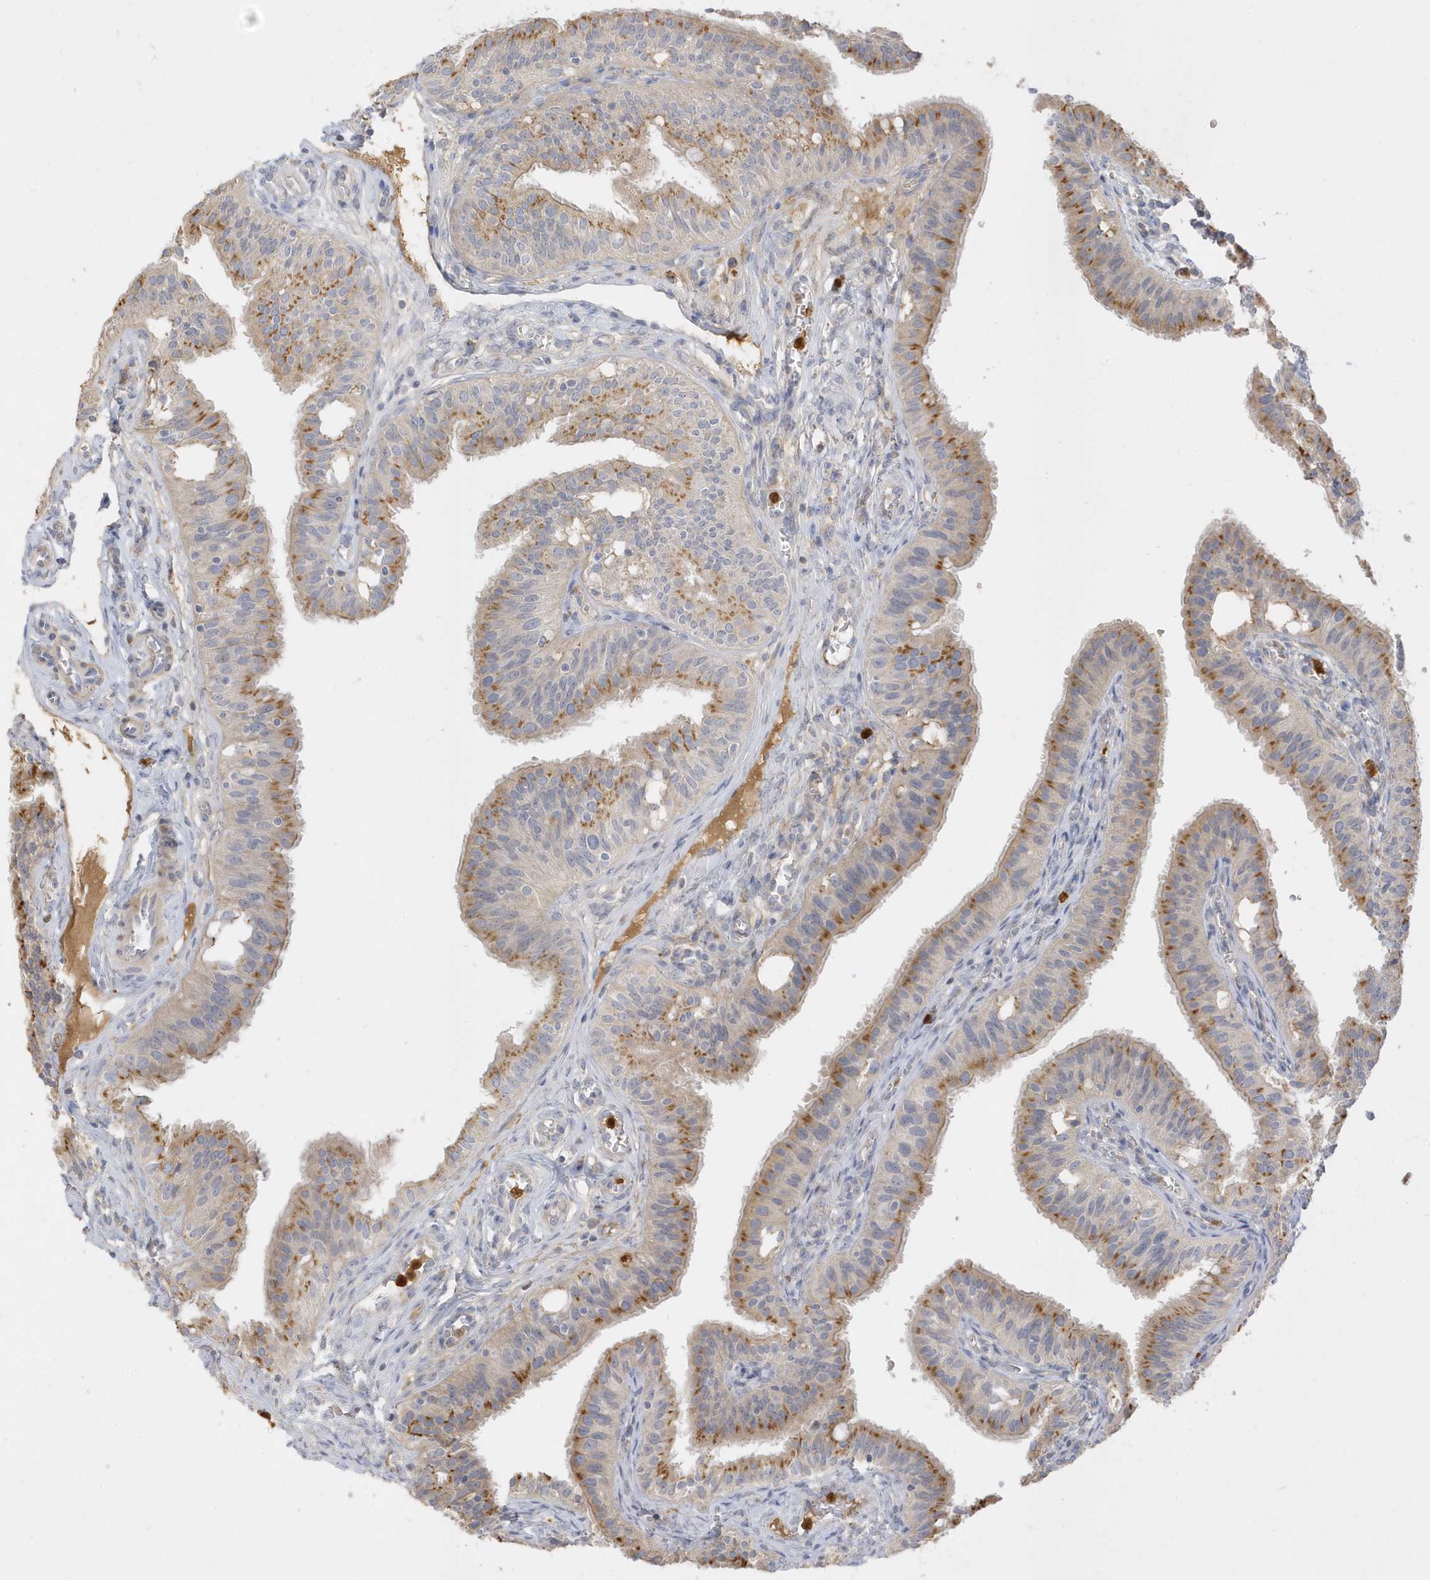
{"staining": {"intensity": "moderate", "quantity": "25%-75%", "location": "cytoplasmic/membranous"}, "tissue": "fallopian tube", "cell_type": "Glandular cells", "image_type": "normal", "snomed": [{"axis": "morphology", "description": "Normal tissue, NOS"}, {"axis": "topography", "description": "Fallopian tube"}, {"axis": "topography", "description": "Ovary"}], "caption": "Immunohistochemistry (DAB (3,3'-diaminobenzidine)) staining of normal human fallopian tube exhibits moderate cytoplasmic/membranous protein staining in approximately 25%-75% of glandular cells. (IHC, brightfield microscopy, high magnification).", "gene": "DPP9", "patient": {"sex": "female", "age": 42}}